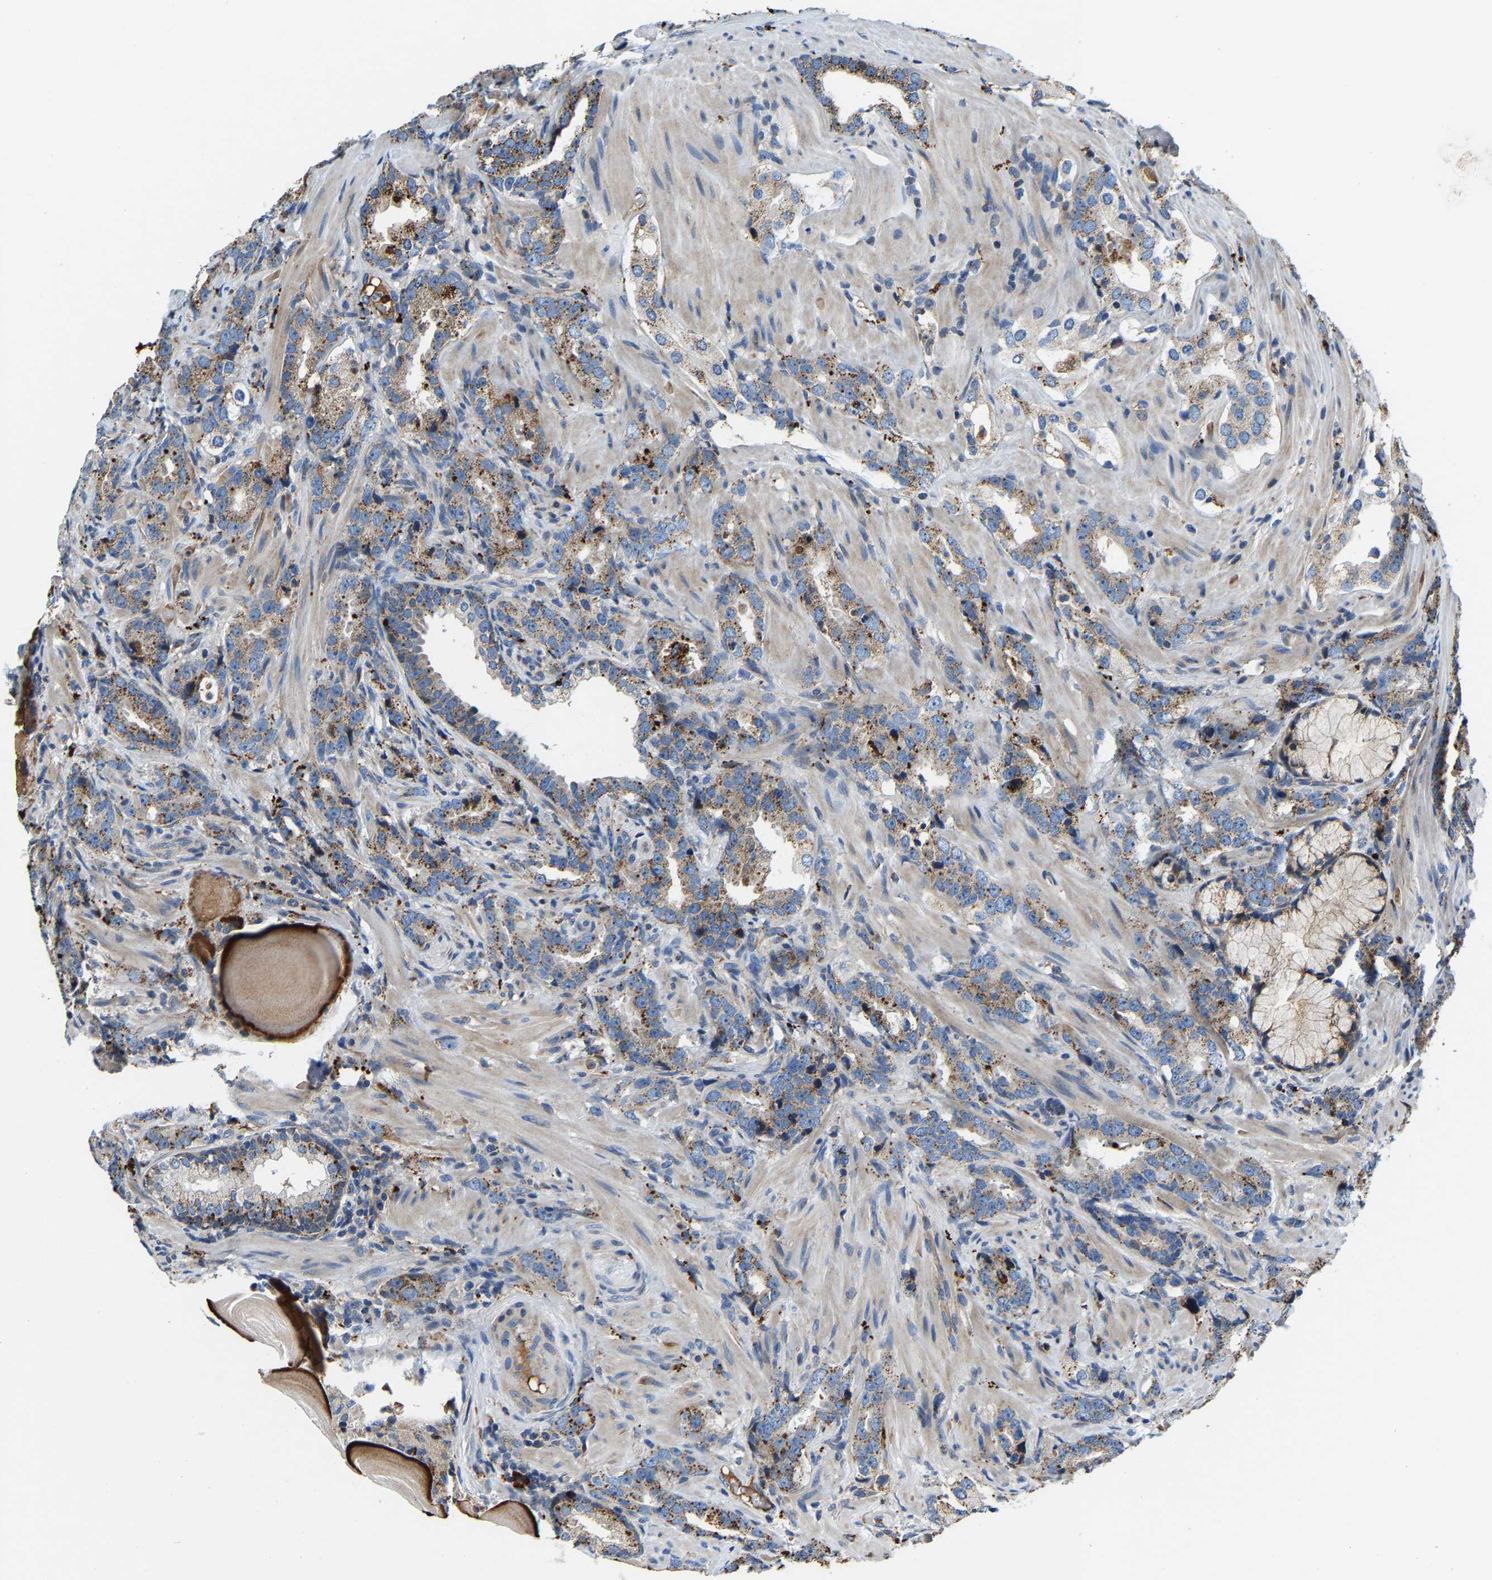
{"staining": {"intensity": "moderate", "quantity": ">75%", "location": "cytoplasmic/membranous"}, "tissue": "prostate cancer", "cell_type": "Tumor cells", "image_type": "cancer", "snomed": [{"axis": "morphology", "description": "Adenocarcinoma, High grade"}, {"axis": "topography", "description": "Prostate"}], "caption": "Prostate cancer stained with IHC displays moderate cytoplasmic/membranous staining in approximately >75% of tumor cells.", "gene": "DPP7", "patient": {"sex": "male", "age": 63}}